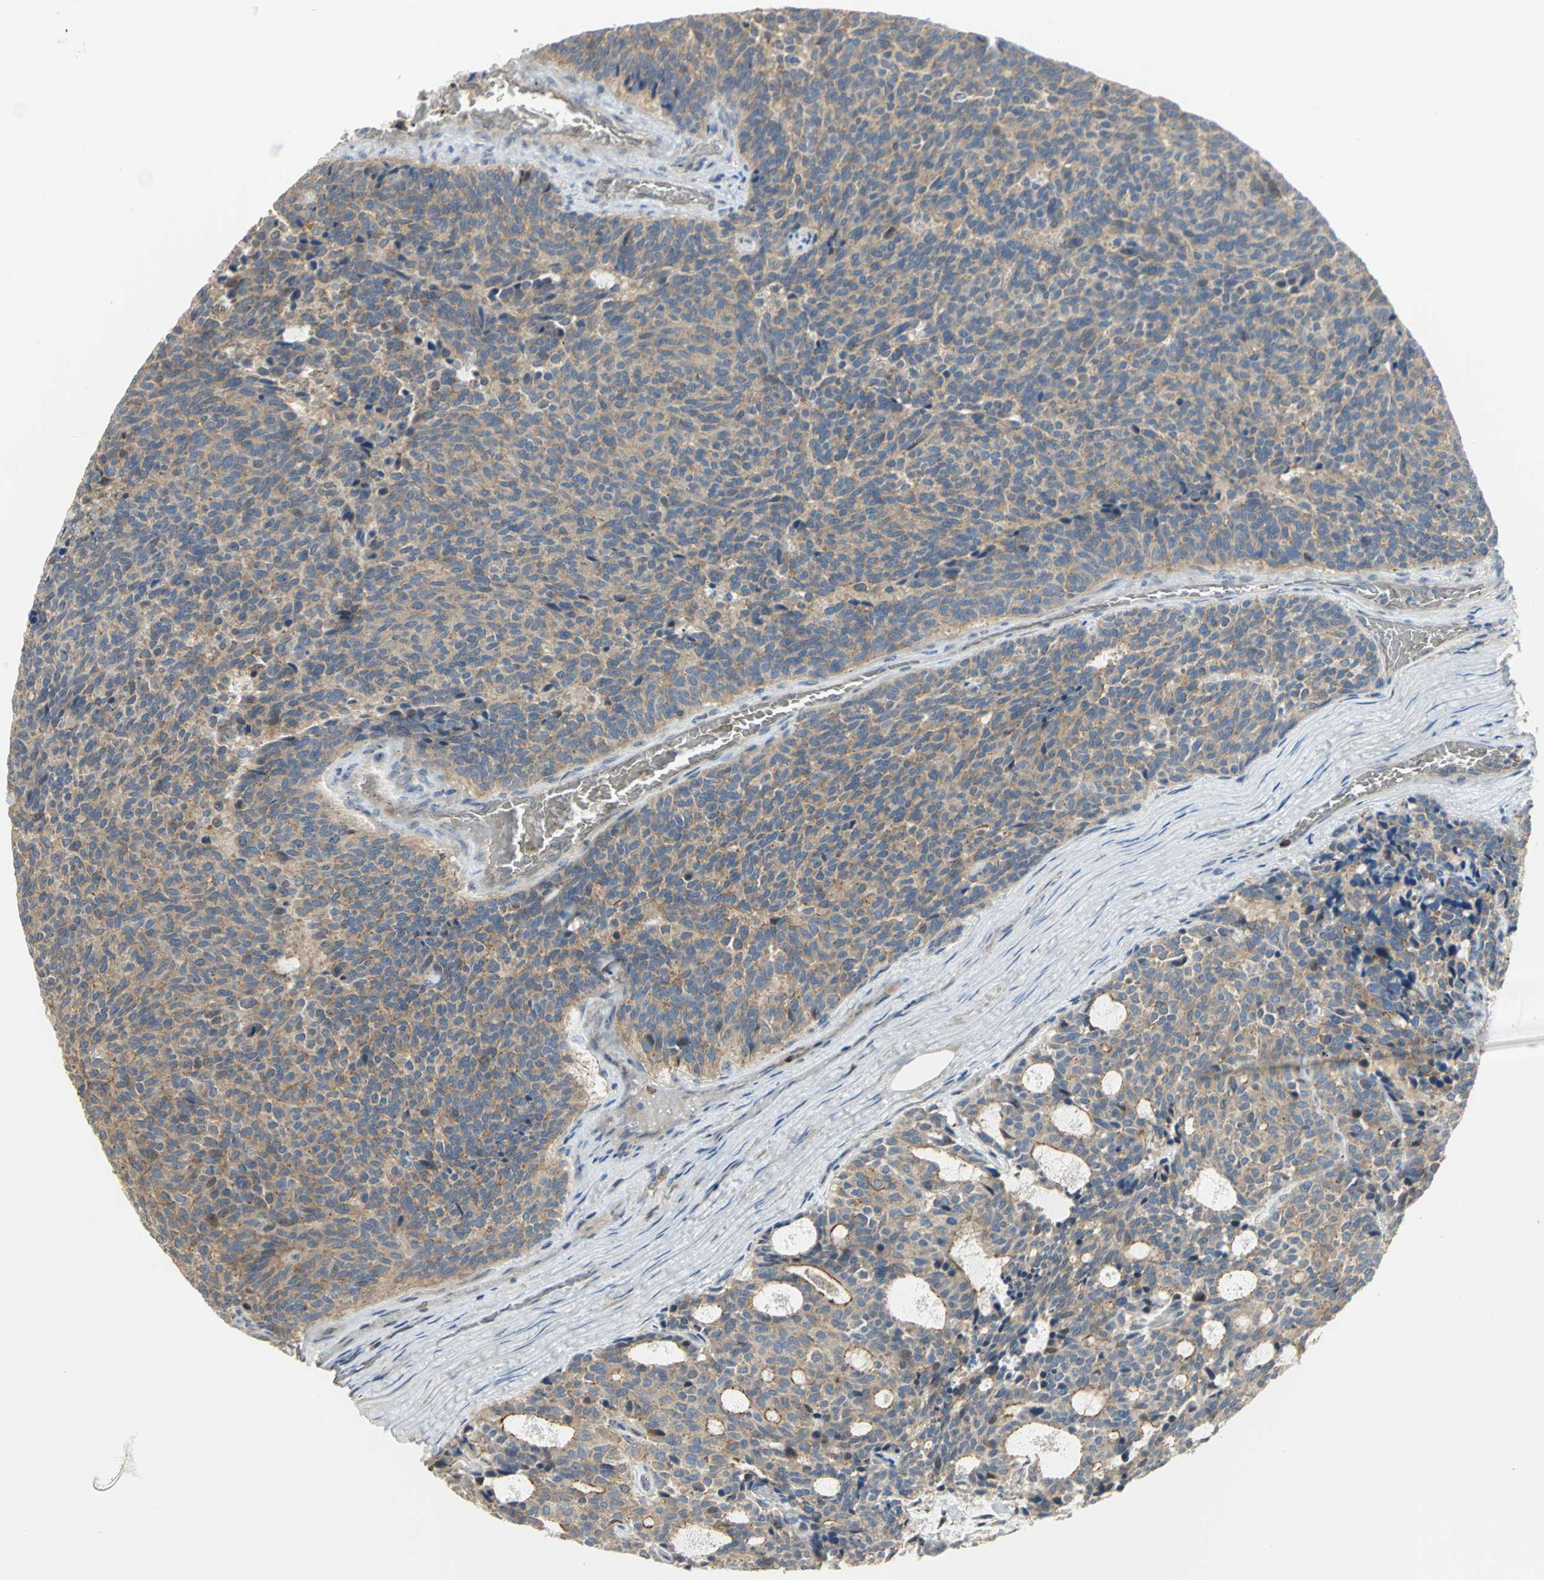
{"staining": {"intensity": "weak", "quantity": ">75%", "location": "cytoplasmic/membranous"}, "tissue": "carcinoid", "cell_type": "Tumor cells", "image_type": "cancer", "snomed": [{"axis": "morphology", "description": "Carcinoid, malignant, NOS"}, {"axis": "topography", "description": "Pancreas"}], "caption": "Malignant carcinoid was stained to show a protein in brown. There is low levels of weak cytoplasmic/membranous expression in approximately >75% of tumor cells.", "gene": "ANK1", "patient": {"sex": "female", "age": 54}}